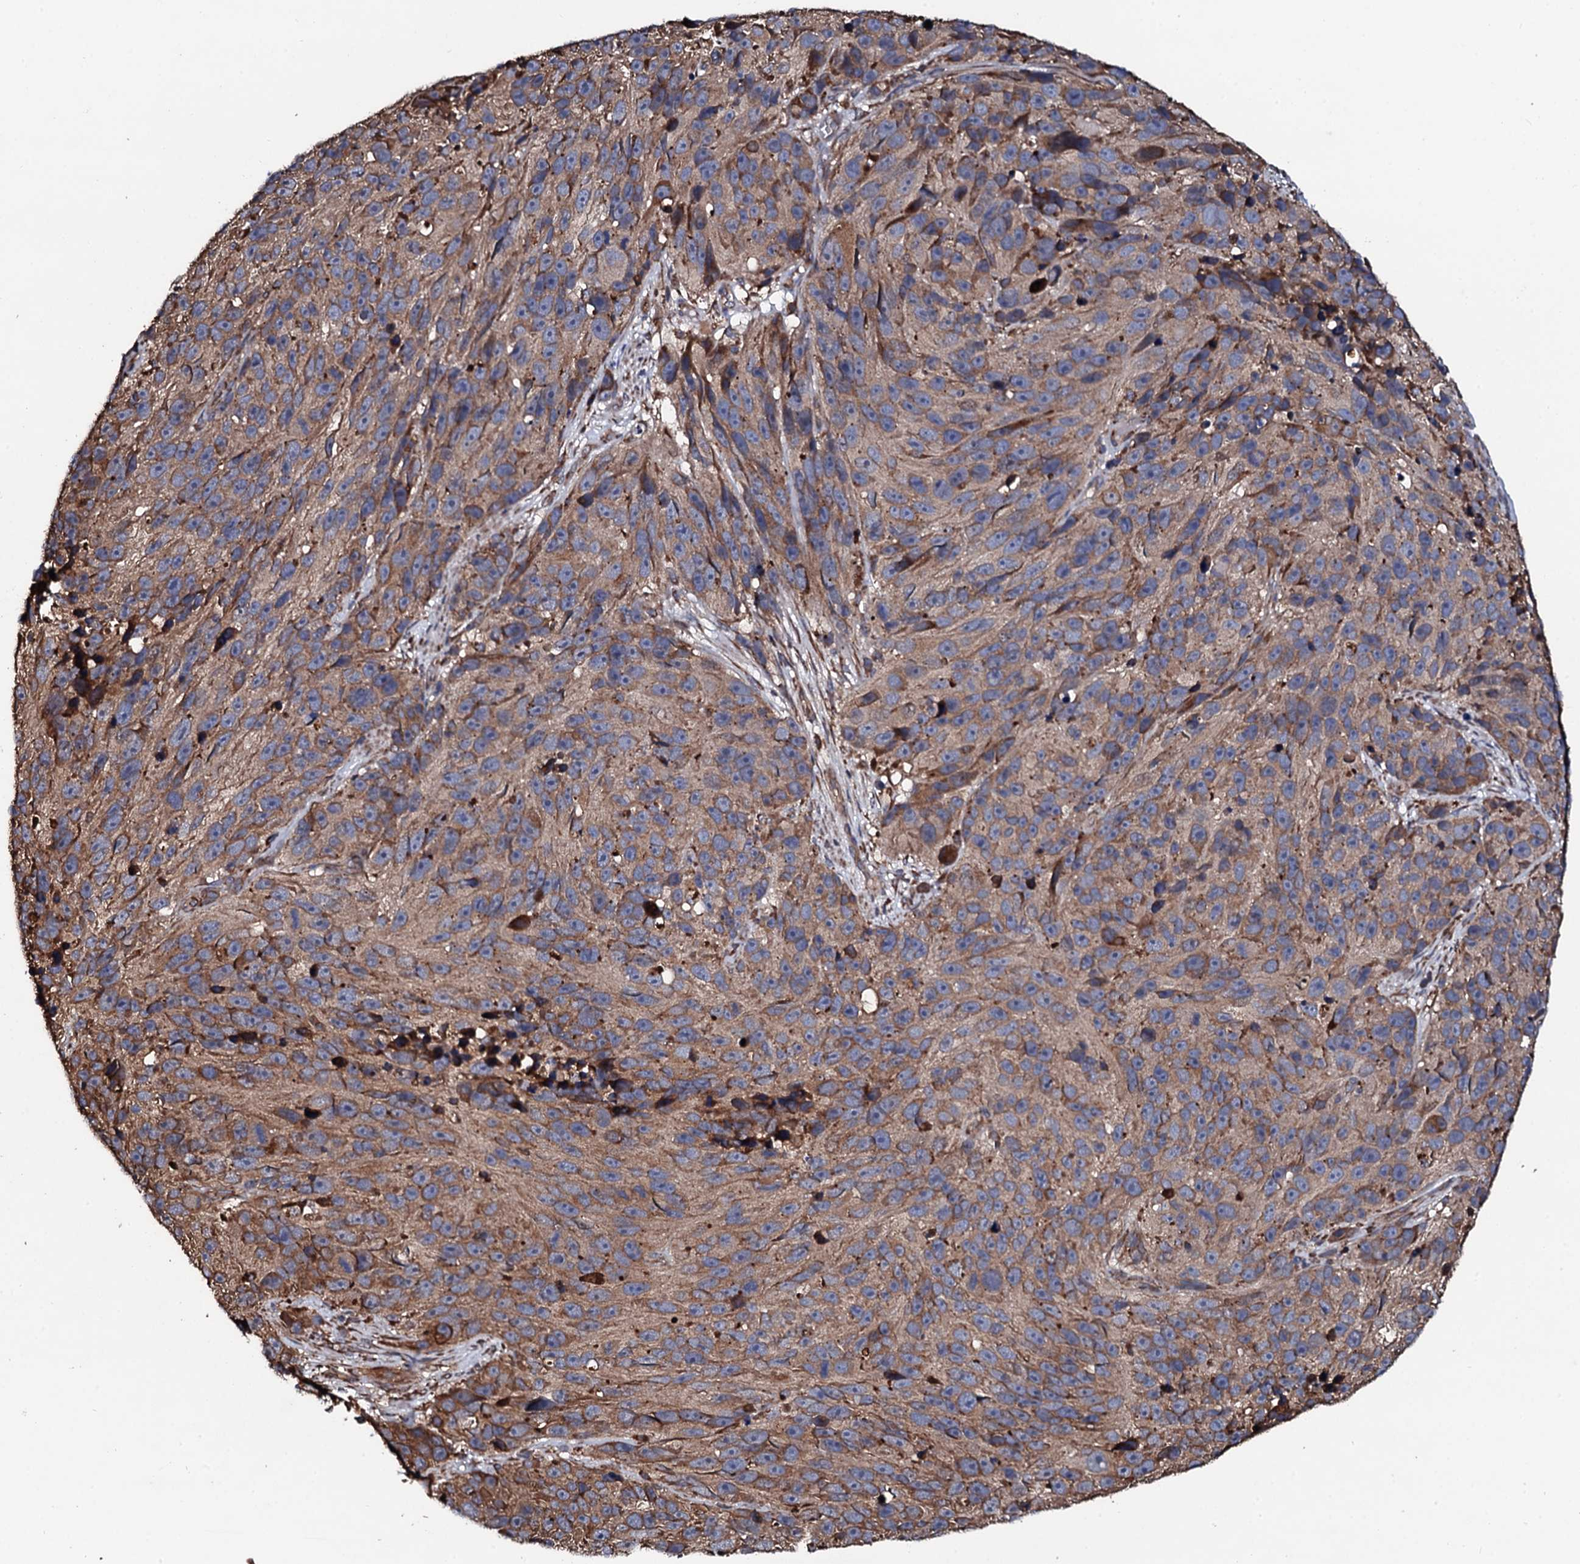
{"staining": {"intensity": "moderate", "quantity": ">75%", "location": "cytoplasmic/membranous"}, "tissue": "melanoma", "cell_type": "Tumor cells", "image_type": "cancer", "snomed": [{"axis": "morphology", "description": "Malignant melanoma, NOS"}, {"axis": "topography", "description": "Skin"}], "caption": "The histopathology image reveals a brown stain indicating the presence of a protein in the cytoplasmic/membranous of tumor cells in melanoma.", "gene": "CKAP5", "patient": {"sex": "male", "age": 84}}